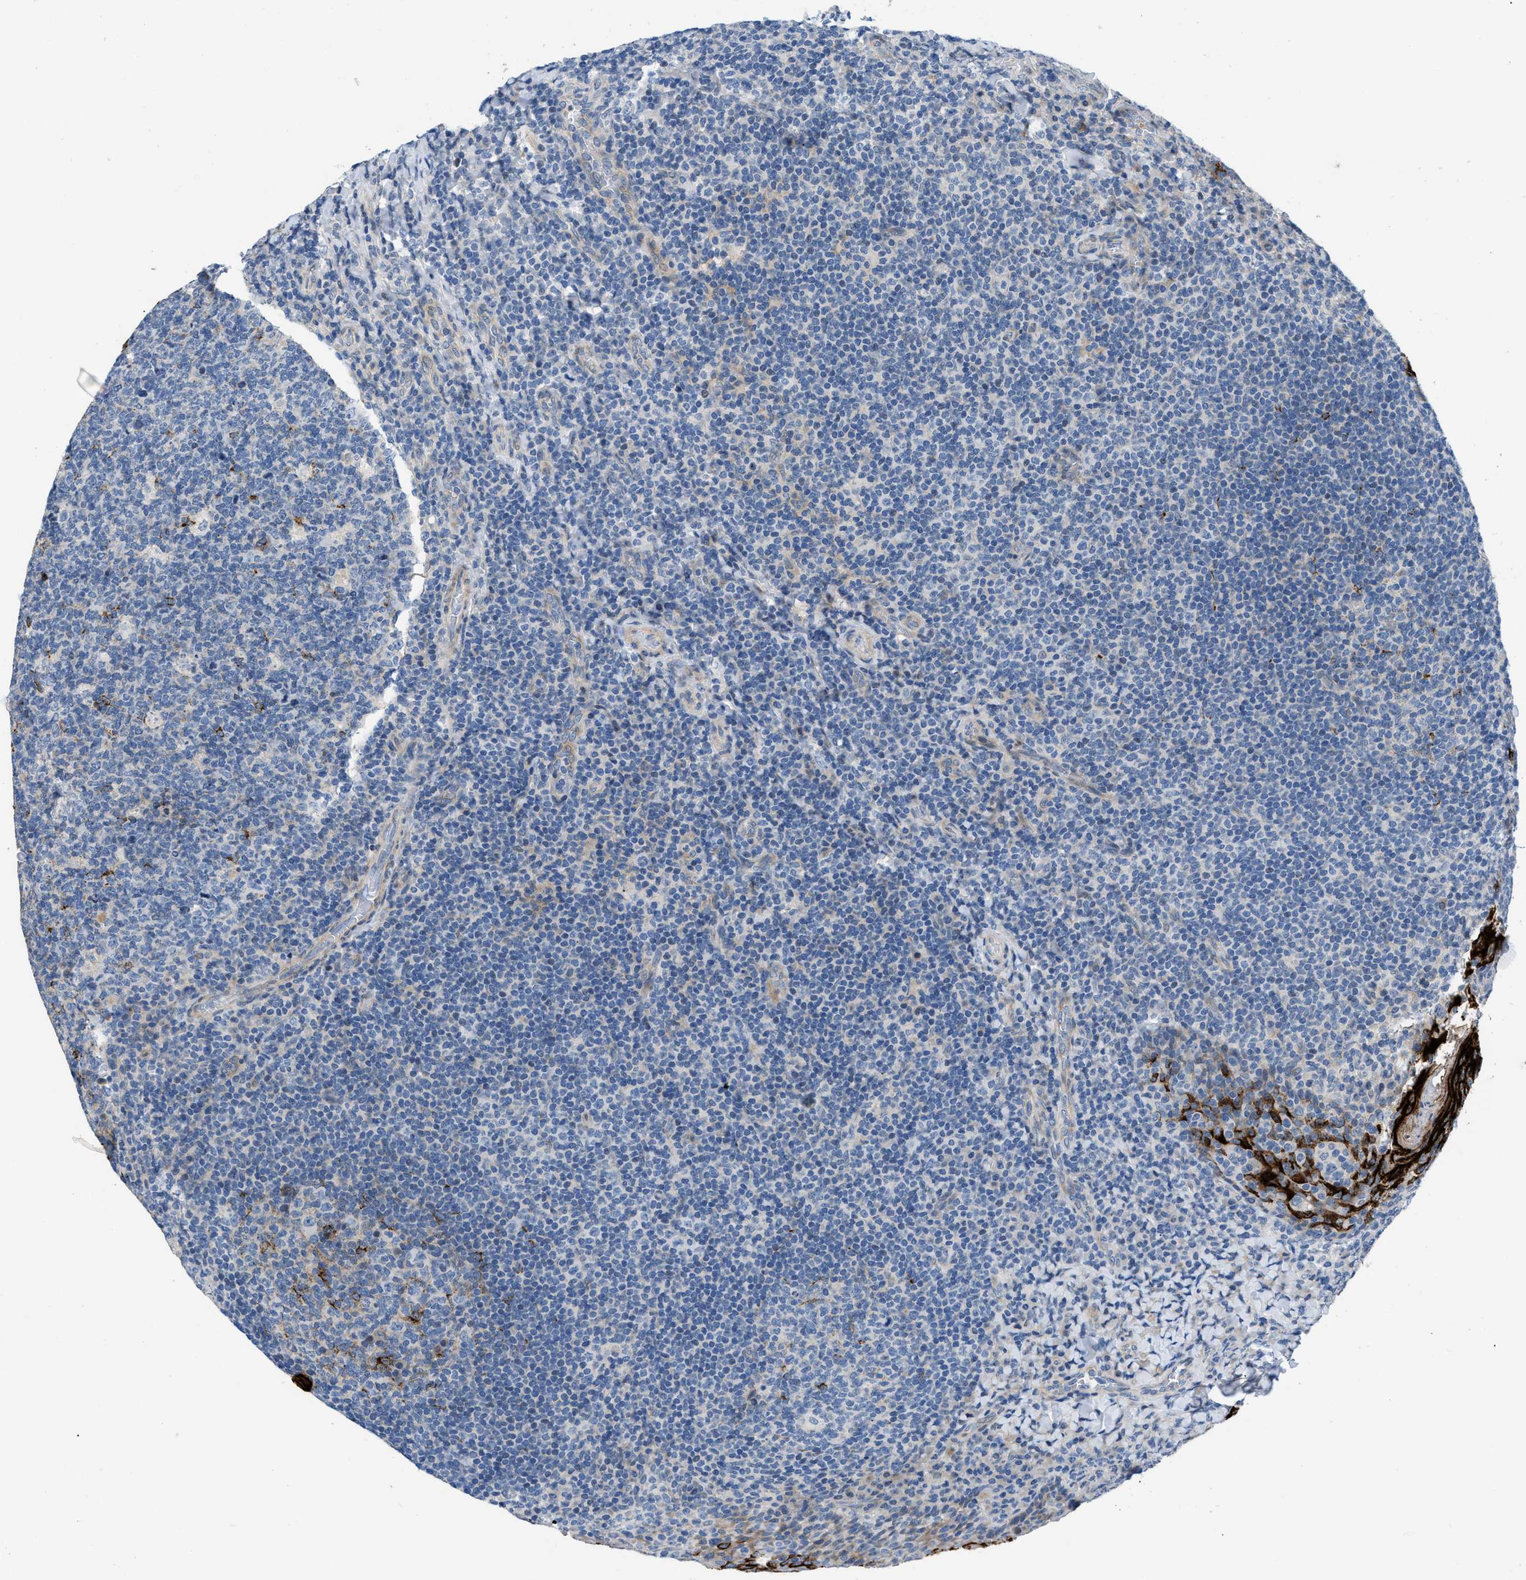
{"staining": {"intensity": "moderate", "quantity": "<25%", "location": "cytoplasmic/membranous"}, "tissue": "tonsil", "cell_type": "Germinal center cells", "image_type": "normal", "snomed": [{"axis": "morphology", "description": "Normal tissue, NOS"}, {"axis": "topography", "description": "Tonsil"}], "caption": "Immunohistochemical staining of benign human tonsil exhibits moderate cytoplasmic/membranous protein expression in about <25% of germinal center cells.", "gene": "FDCSP", "patient": {"sex": "male", "age": 17}}